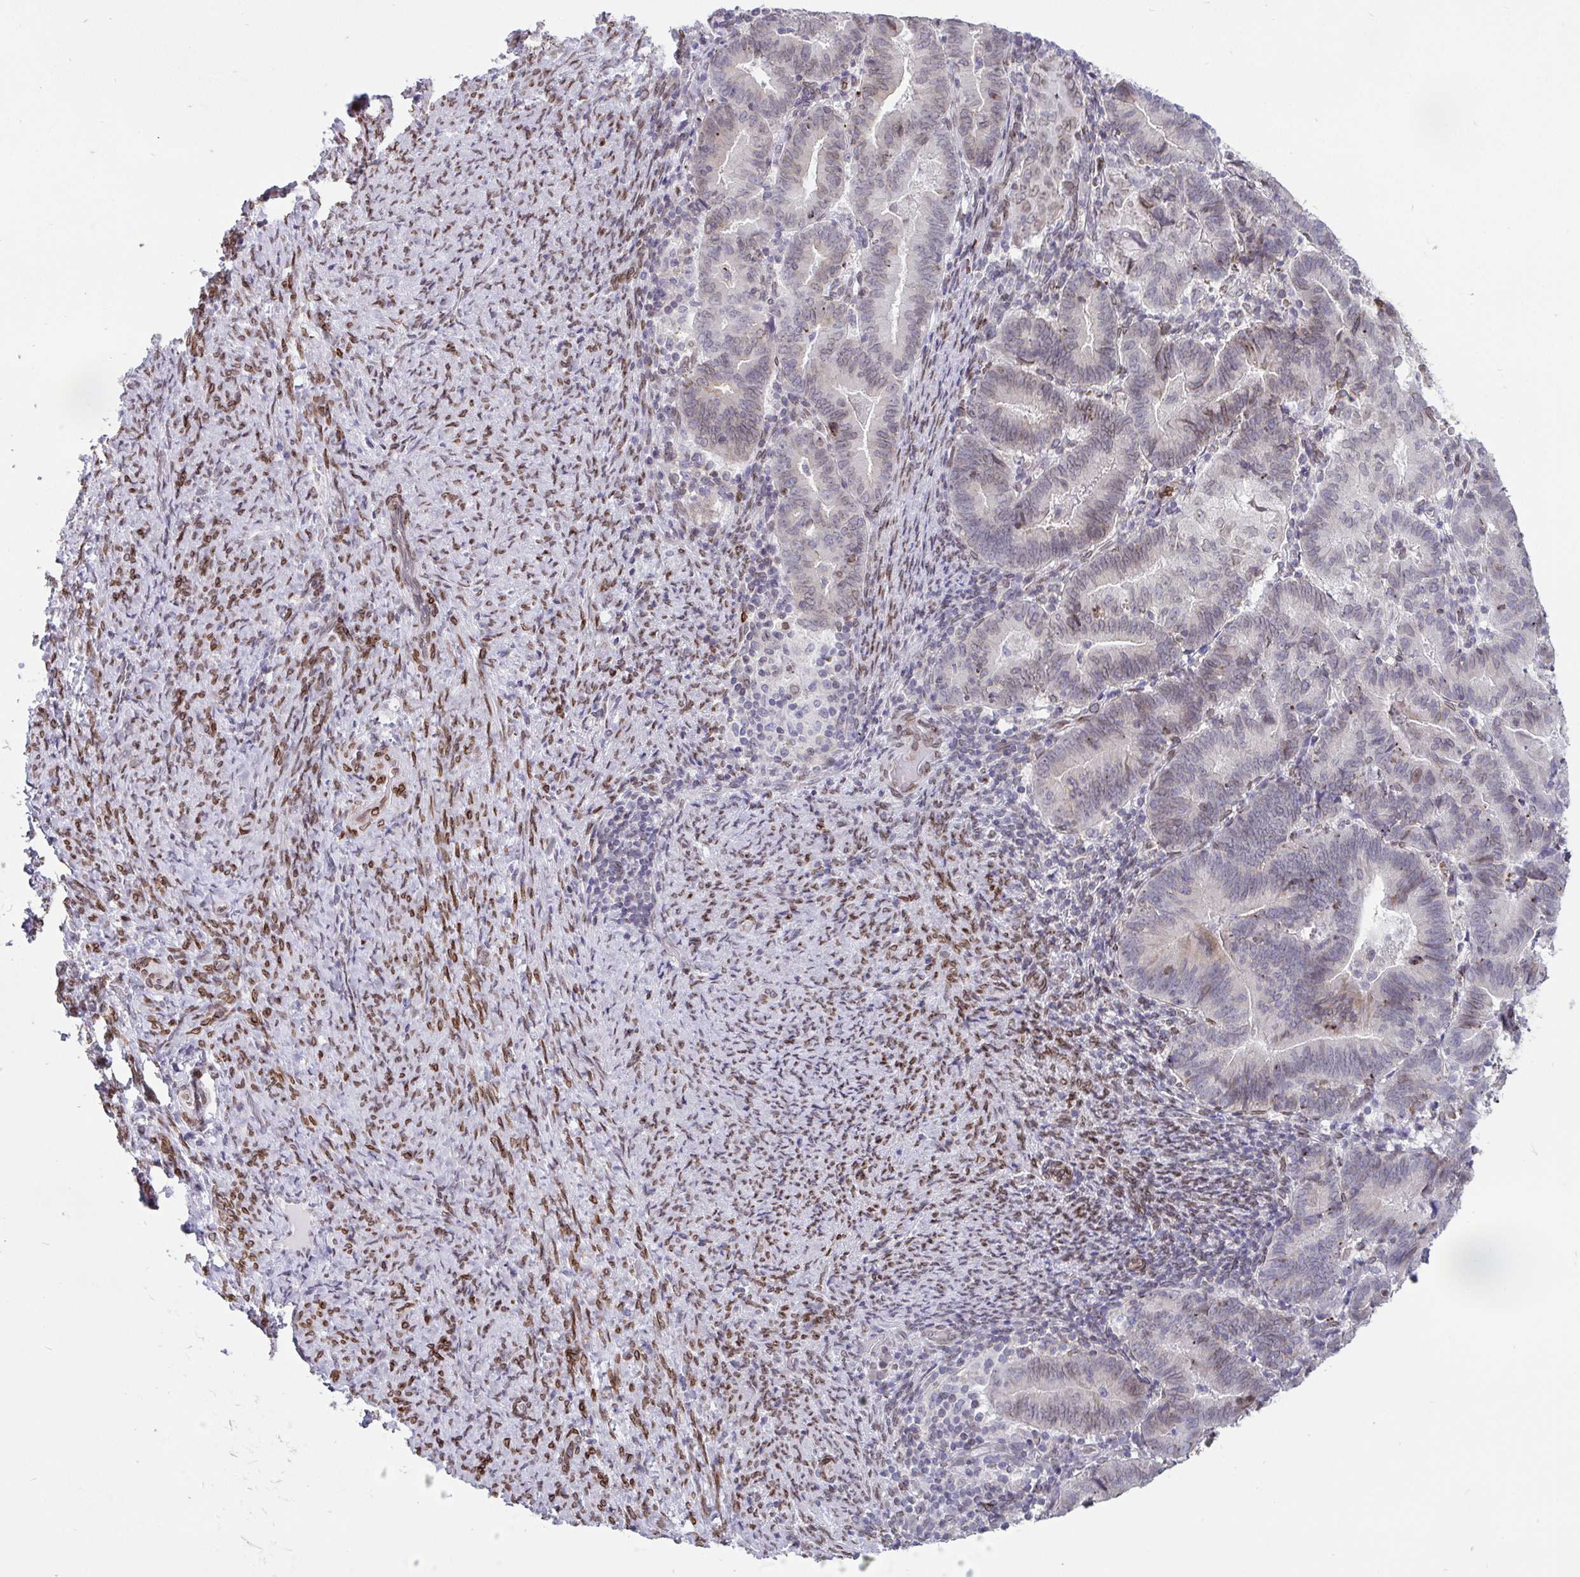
{"staining": {"intensity": "weak", "quantity": "<25%", "location": "cytoplasmic/membranous,nuclear"}, "tissue": "endometrial cancer", "cell_type": "Tumor cells", "image_type": "cancer", "snomed": [{"axis": "morphology", "description": "Adenocarcinoma, NOS"}, {"axis": "topography", "description": "Endometrium"}], "caption": "DAB immunohistochemical staining of human adenocarcinoma (endometrial) reveals no significant expression in tumor cells.", "gene": "EMD", "patient": {"sex": "female", "age": 70}}